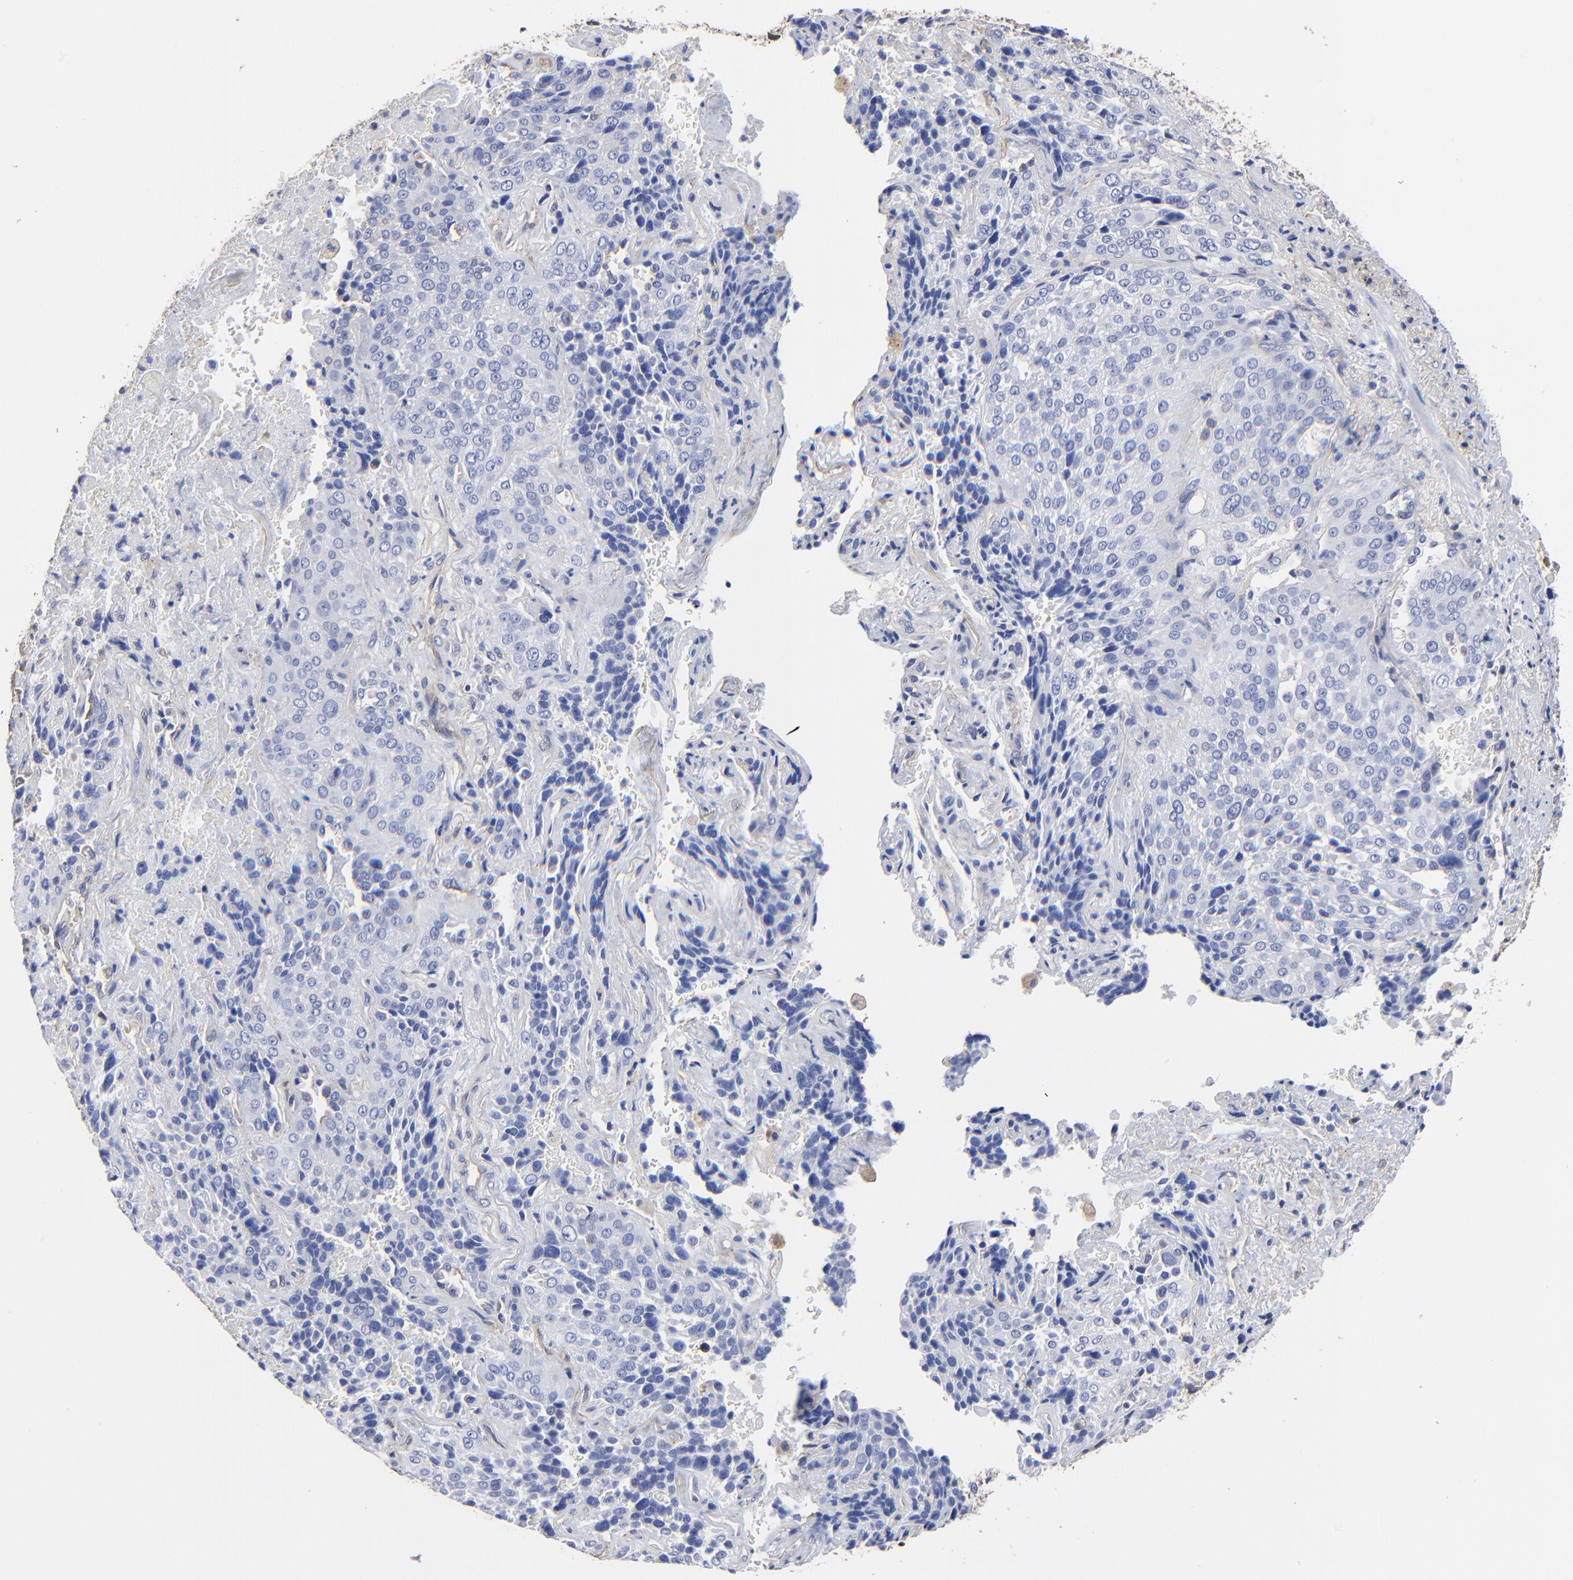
{"staining": {"intensity": "negative", "quantity": "none", "location": "none"}, "tissue": "lung cancer", "cell_type": "Tumor cells", "image_type": "cancer", "snomed": [{"axis": "morphology", "description": "Squamous cell carcinoma, NOS"}, {"axis": "topography", "description": "Lung"}], "caption": "Immunohistochemistry of human squamous cell carcinoma (lung) demonstrates no expression in tumor cells.", "gene": "TAGLN2", "patient": {"sex": "male", "age": 54}}